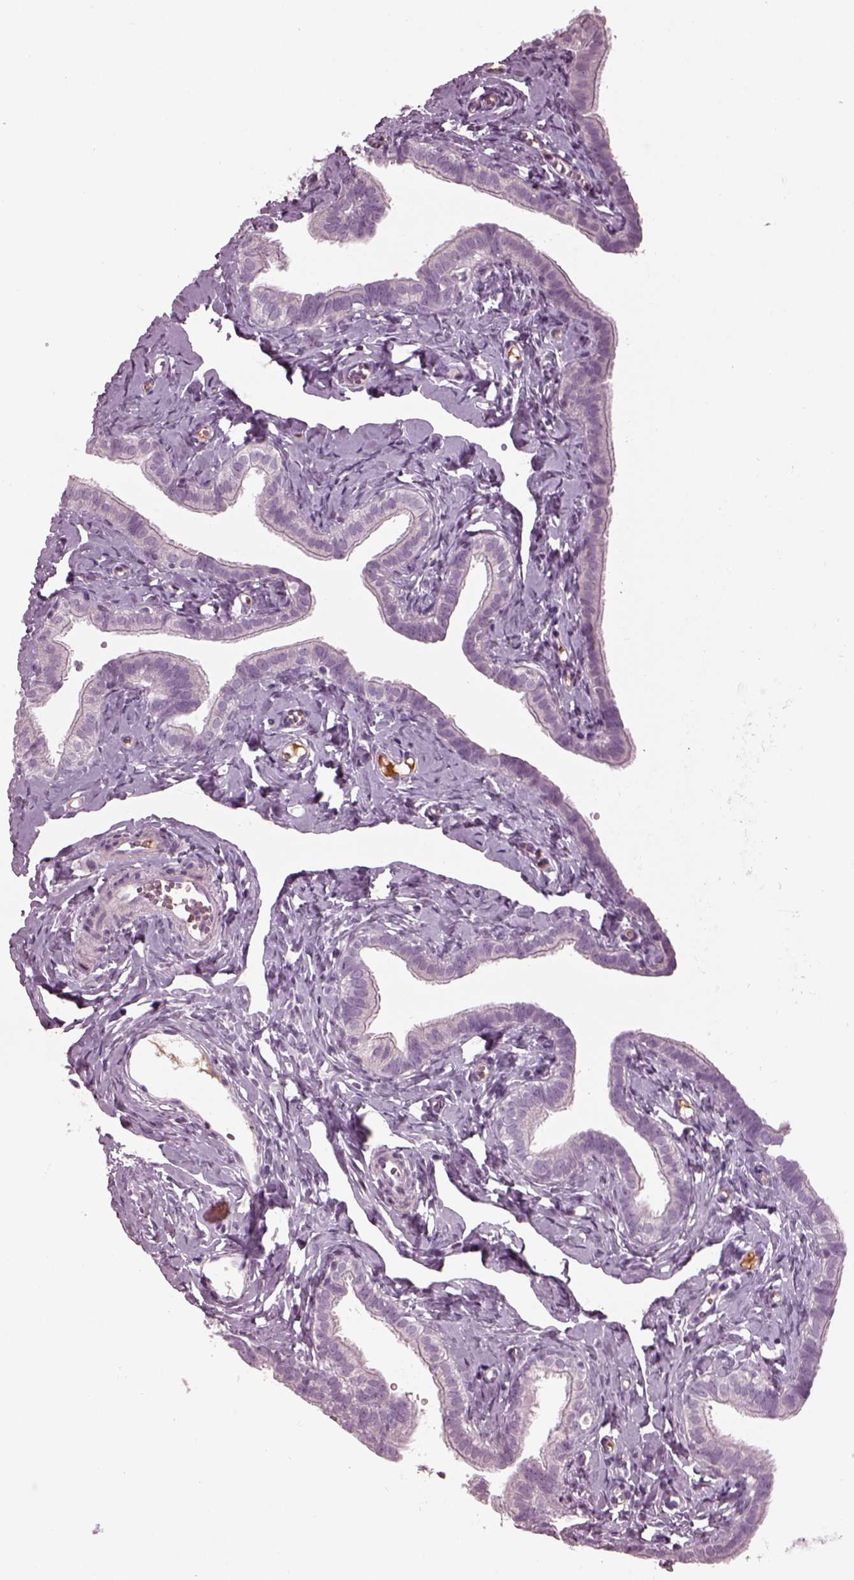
{"staining": {"intensity": "negative", "quantity": "none", "location": "none"}, "tissue": "fallopian tube", "cell_type": "Glandular cells", "image_type": "normal", "snomed": [{"axis": "morphology", "description": "Normal tissue, NOS"}, {"axis": "topography", "description": "Fallopian tube"}], "caption": "The immunohistochemistry (IHC) image has no significant positivity in glandular cells of fallopian tube. (Immunohistochemistry (ihc), brightfield microscopy, high magnification).", "gene": "DPYSL5", "patient": {"sex": "female", "age": 41}}